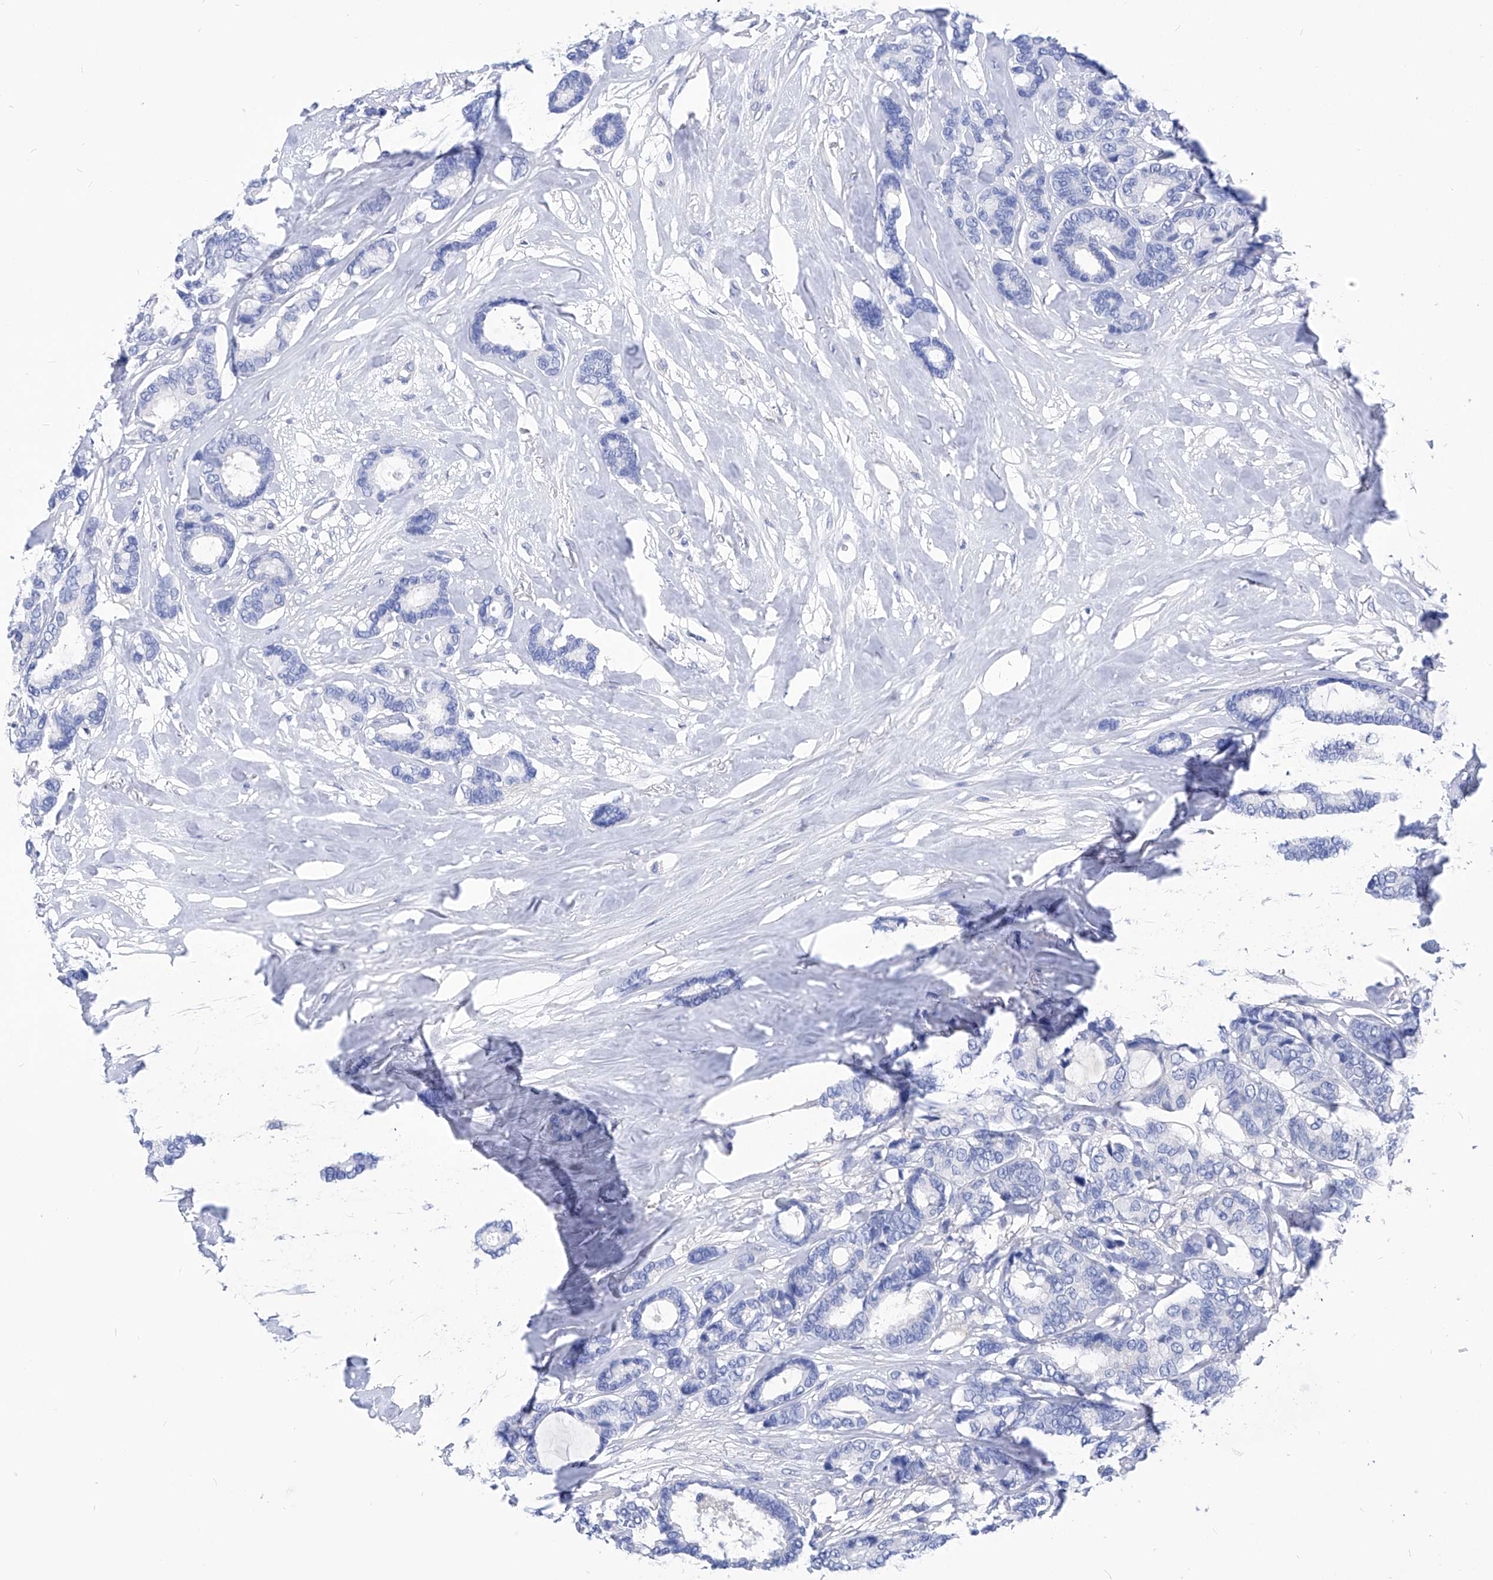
{"staining": {"intensity": "negative", "quantity": "none", "location": "none"}, "tissue": "breast cancer", "cell_type": "Tumor cells", "image_type": "cancer", "snomed": [{"axis": "morphology", "description": "Duct carcinoma"}, {"axis": "topography", "description": "Breast"}], "caption": "Breast cancer (infiltrating ductal carcinoma) was stained to show a protein in brown. There is no significant positivity in tumor cells.", "gene": "XPNPEP1", "patient": {"sex": "female", "age": 87}}